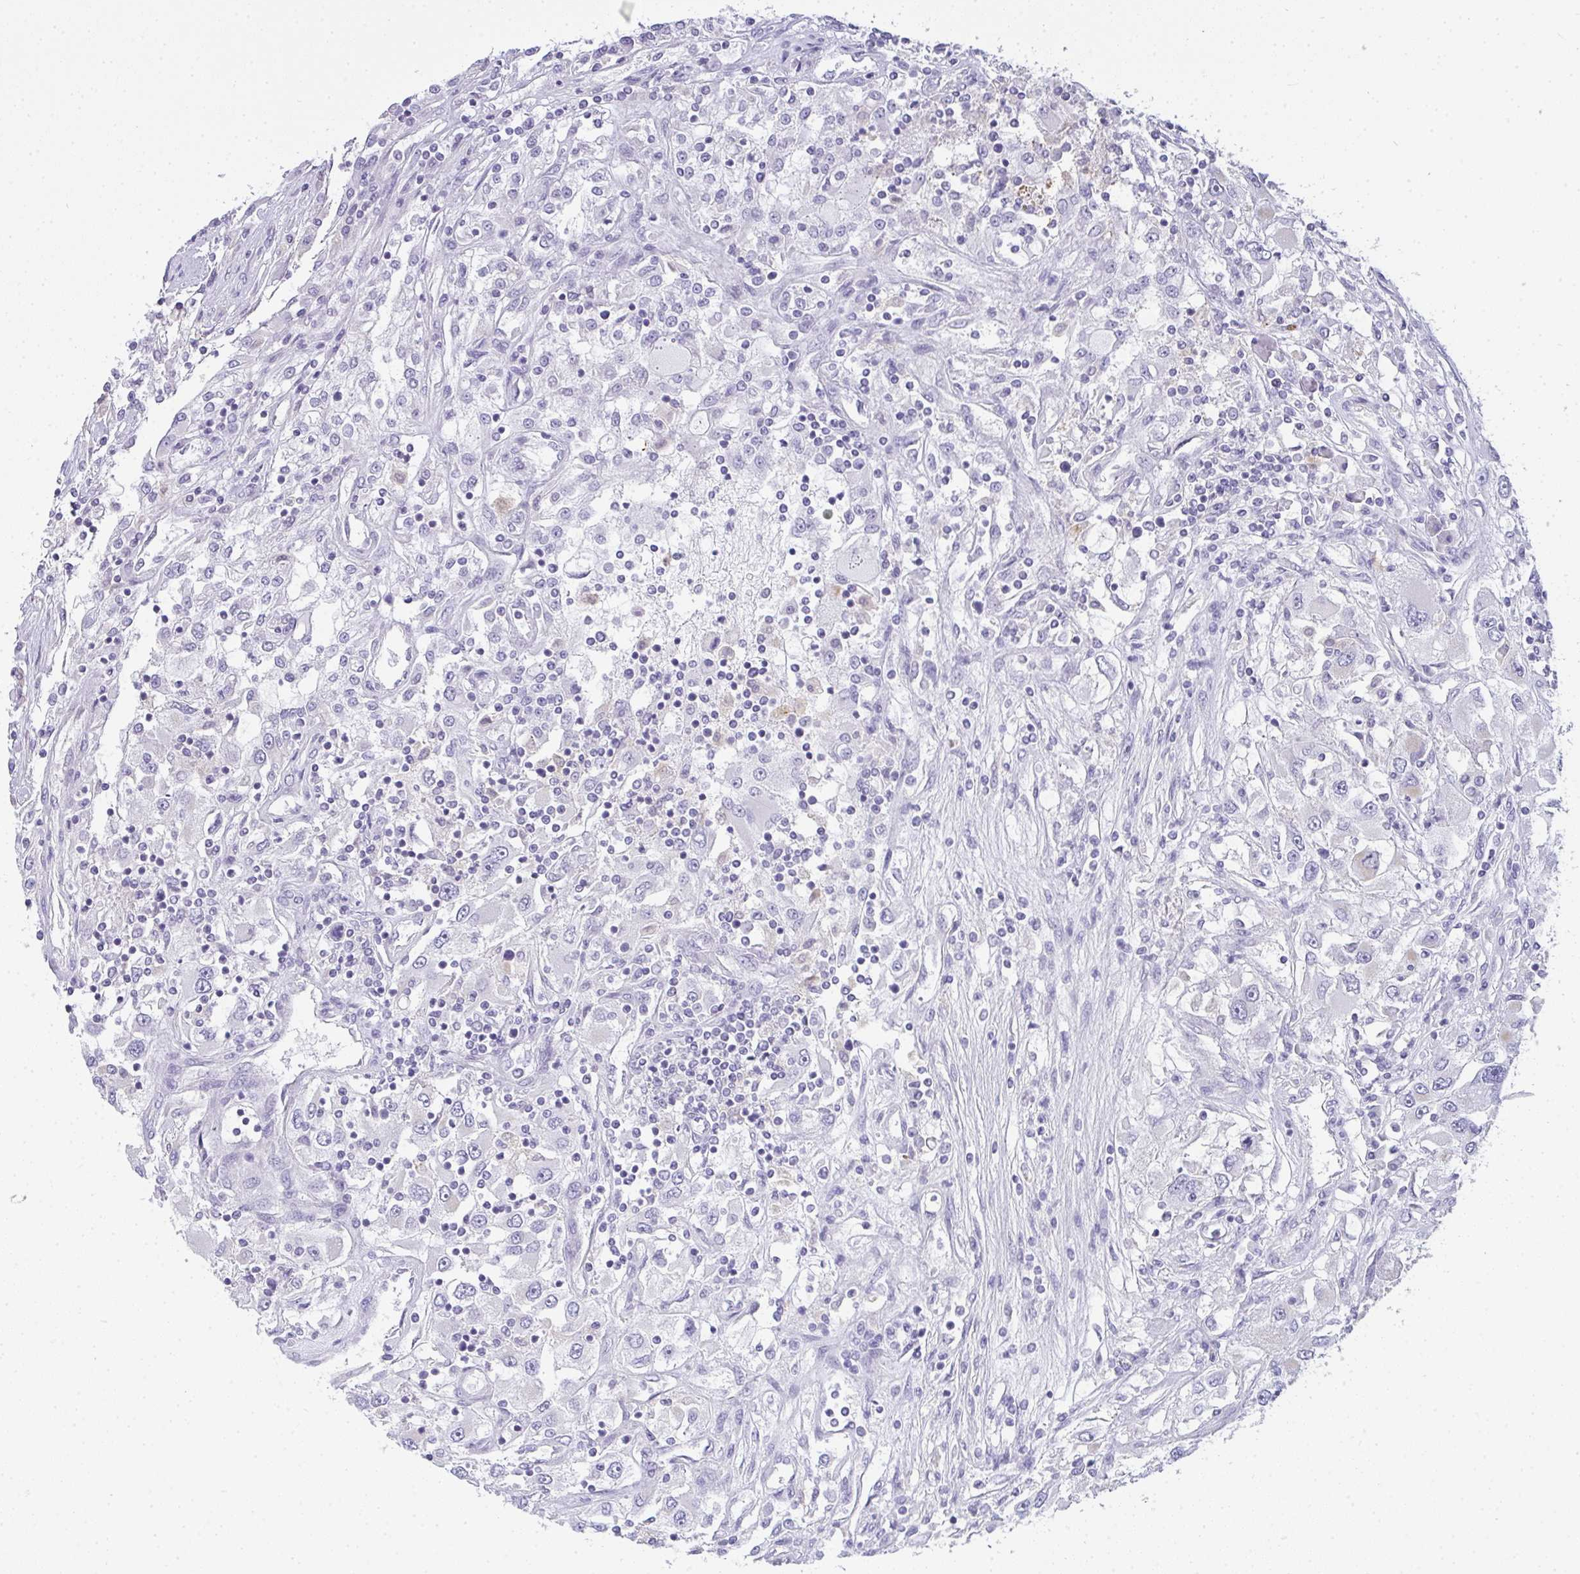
{"staining": {"intensity": "negative", "quantity": "none", "location": "none"}, "tissue": "renal cancer", "cell_type": "Tumor cells", "image_type": "cancer", "snomed": [{"axis": "morphology", "description": "Adenocarcinoma, NOS"}, {"axis": "topography", "description": "Kidney"}], "caption": "DAB (3,3'-diaminobenzidine) immunohistochemical staining of human adenocarcinoma (renal) exhibits no significant staining in tumor cells.", "gene": "GSDMB", "patient": {"sex": "female", "age": 52}}